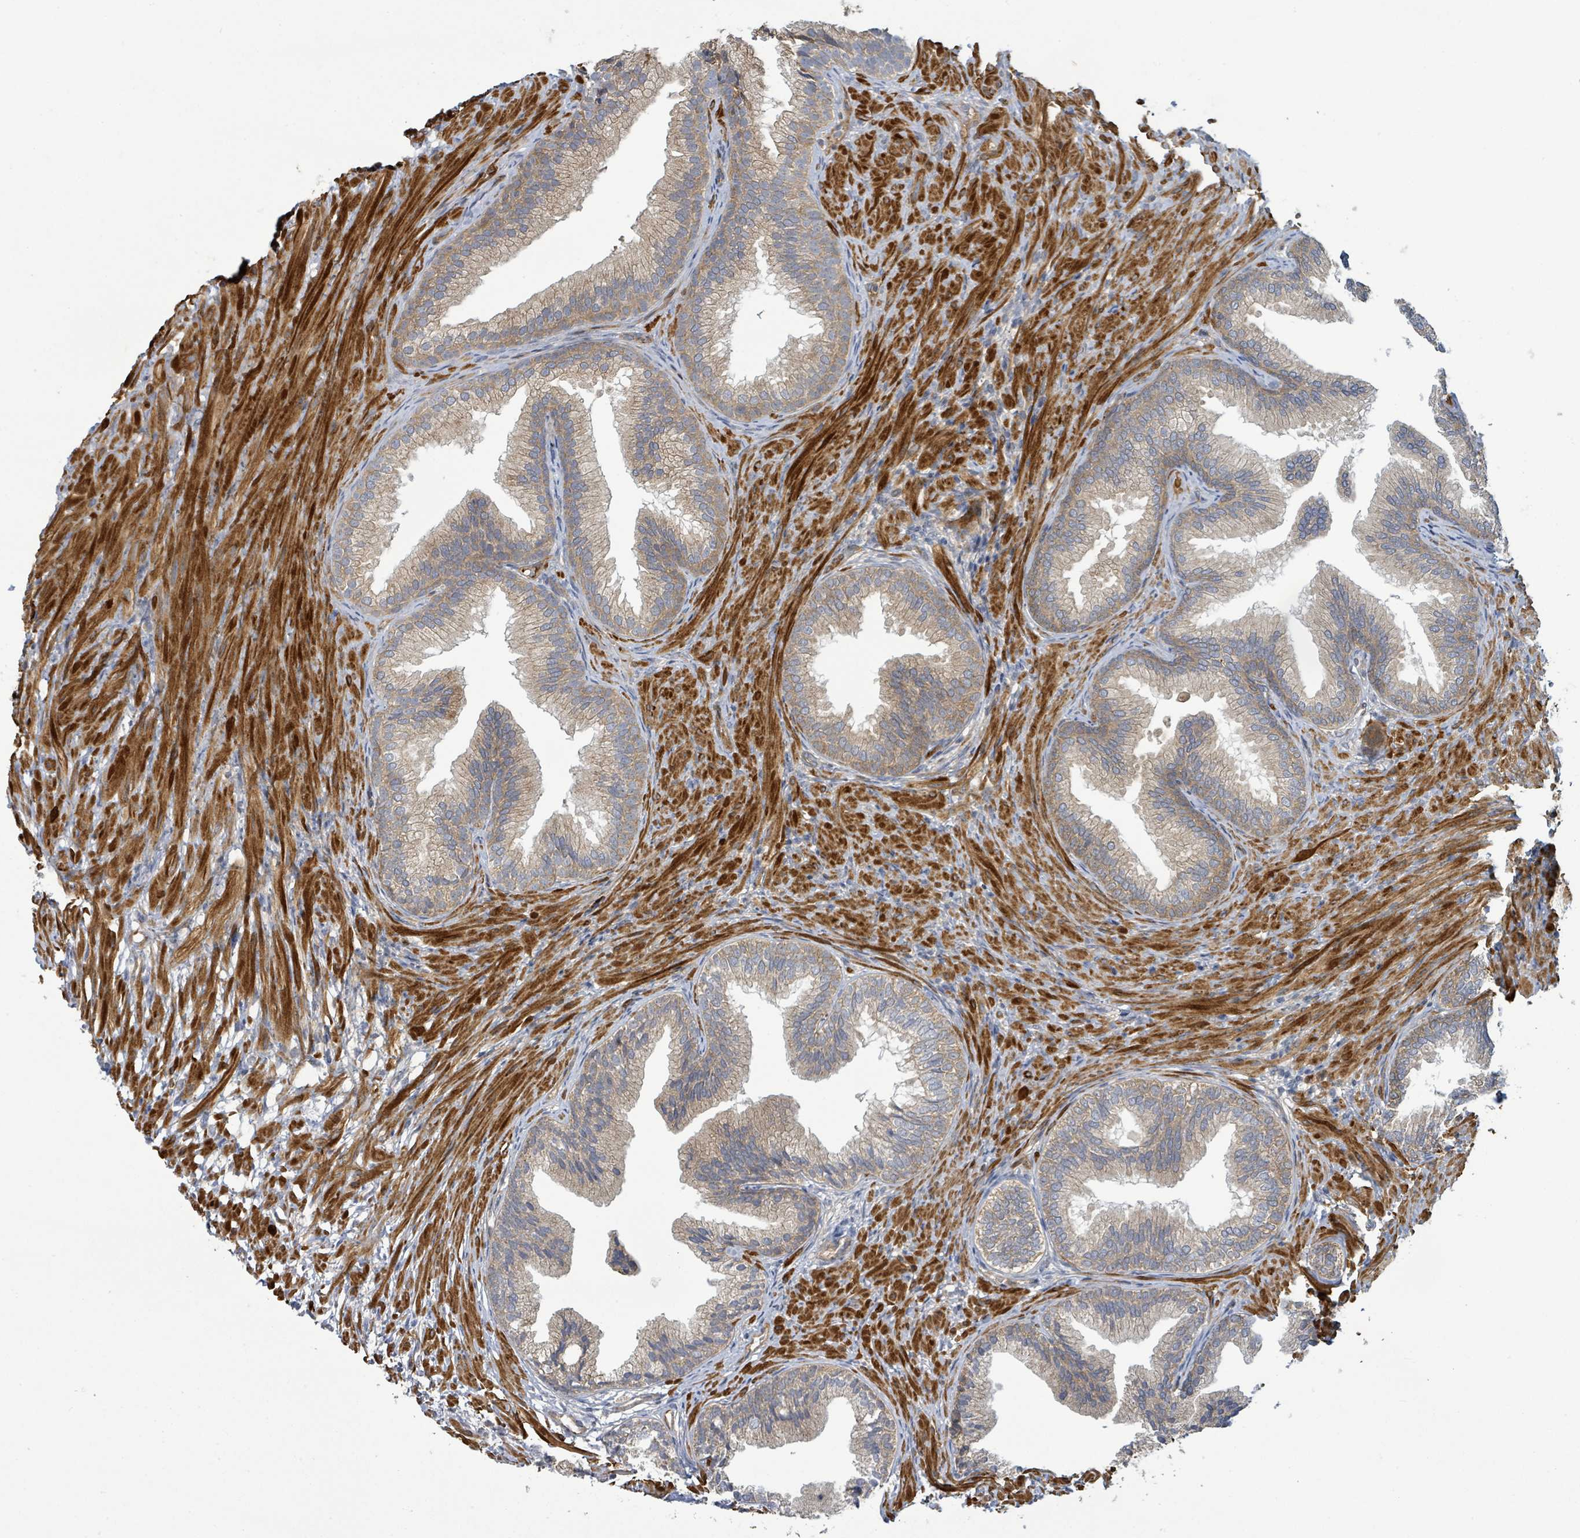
{"staining": {"intensity": "moderate", "quantity": ">75%", "location": "cytoplasmic/membranous"}, "tissue": "prostate", "cell_type": "Glandular cells", "image_type": "normal", "snomed": [{"axis": "morphology", "description": "Normal tissue, NOS"}, {"axis": "topography", "description": "Prostate"}], "caption": "Brown immunohistochemical staining in normal human prostate exhibits moderate cytoplasmic/membranous staining in approximately >75% of glandular cells. The staining was performed using DAB (3,3'-diaminobenzidine), with brown indicating positive protein expression. Nuclei are stained blue with hematoxylin.", "gene": "STARD4", "patient": {"sex": "male", "age": 76}}